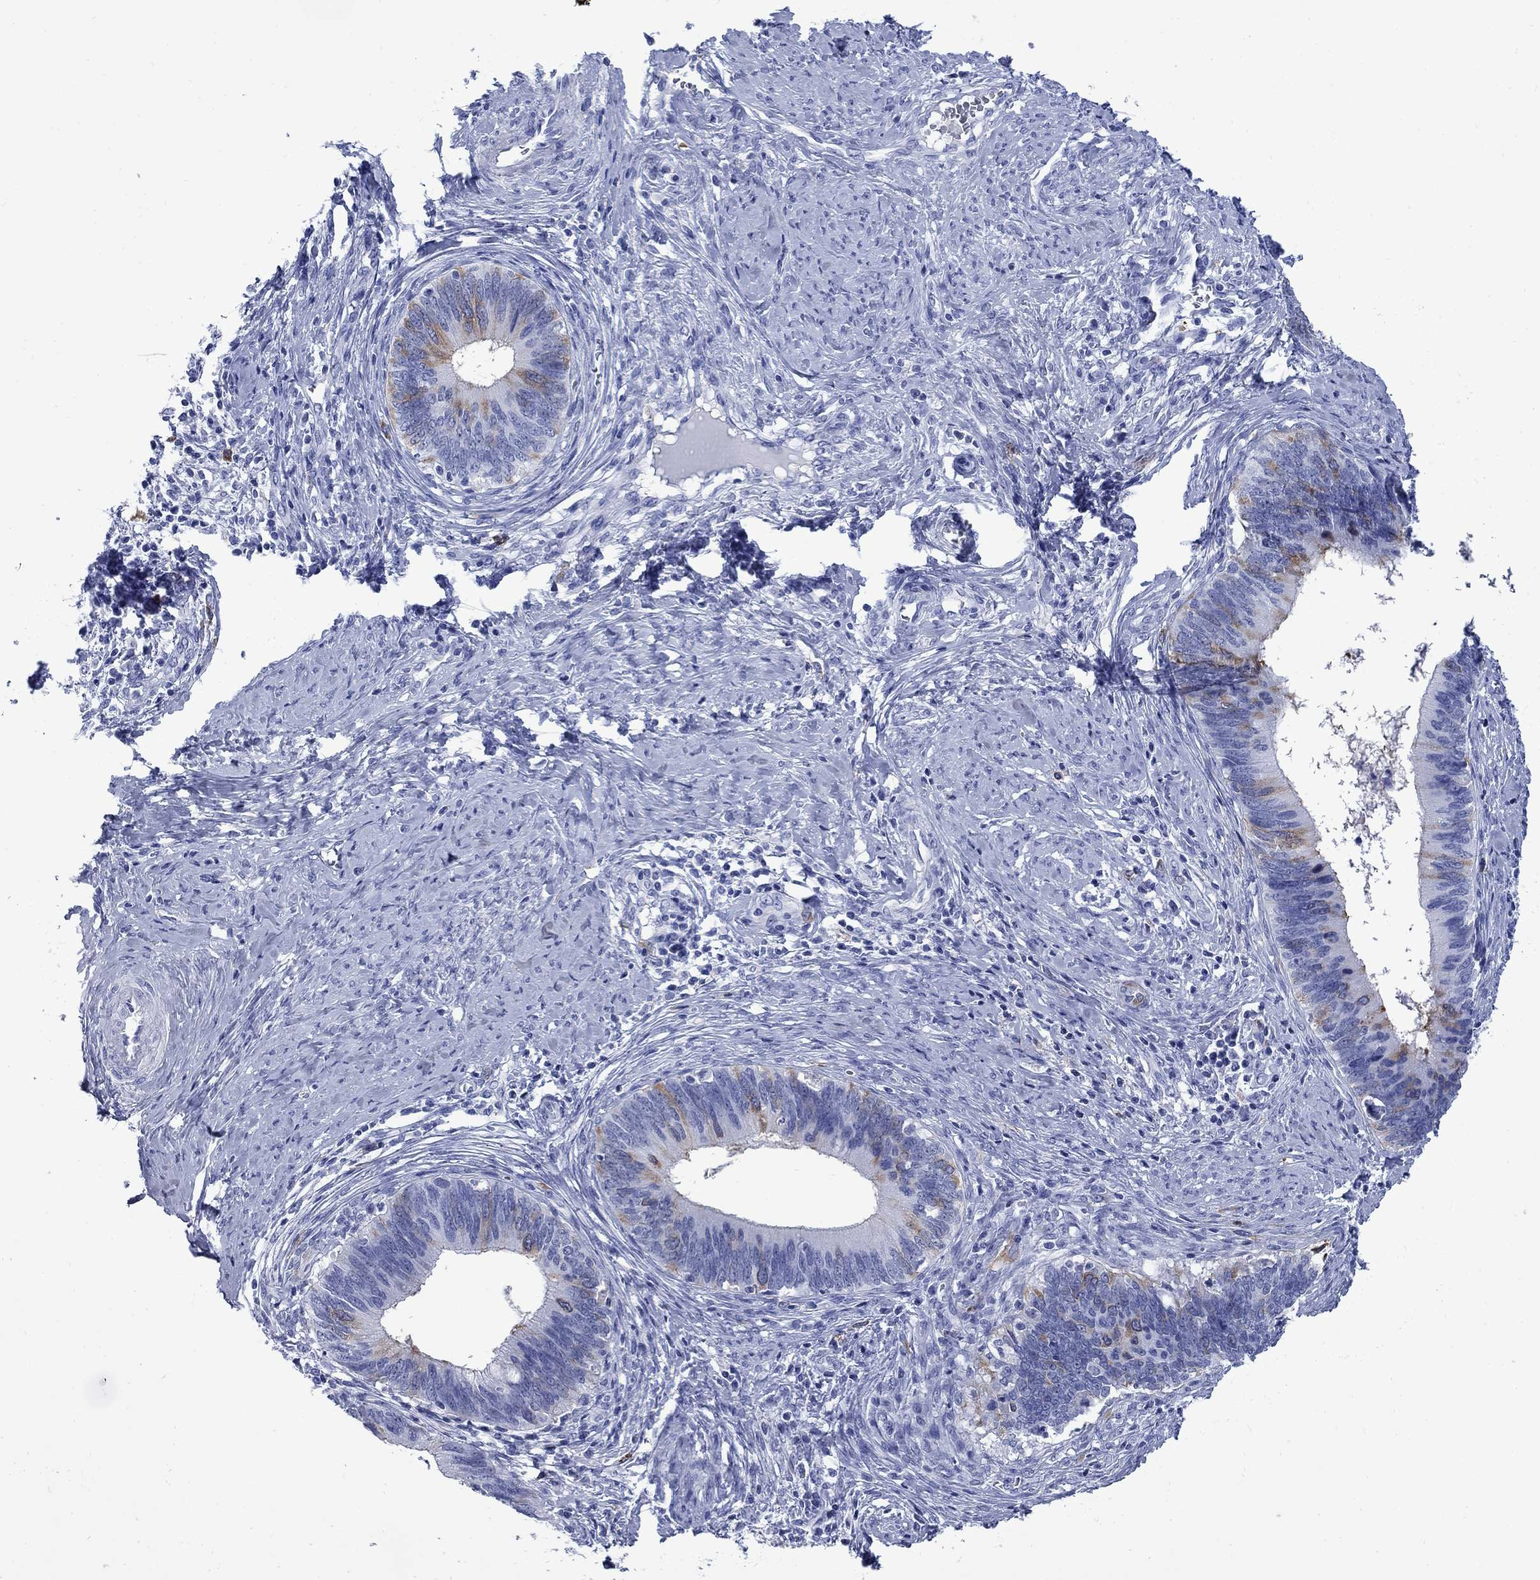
{"staining": {"intensity": "moderate", "quantity": "<25%", "location": "cytoplasmic/membranous"}, "tissue": "cervical cancer", "cell_type": "Tumor cells", "image_type": "cancer", "snomed": [{"axis": "morphology", "description": "Adenocarcinoma, NOS"}, {"axis": "topography", "description": "Cervix"}], "caption": "Immunohistochemistry photomicrograph of human cervical cancer stained for a protein (brown), which demonstrates low levels of moderate cytoplasmic/membranous staining in approximately <25% of tumor cells.", "gene": "TACC3", "patient": {"sex": "female", "age": 42}}